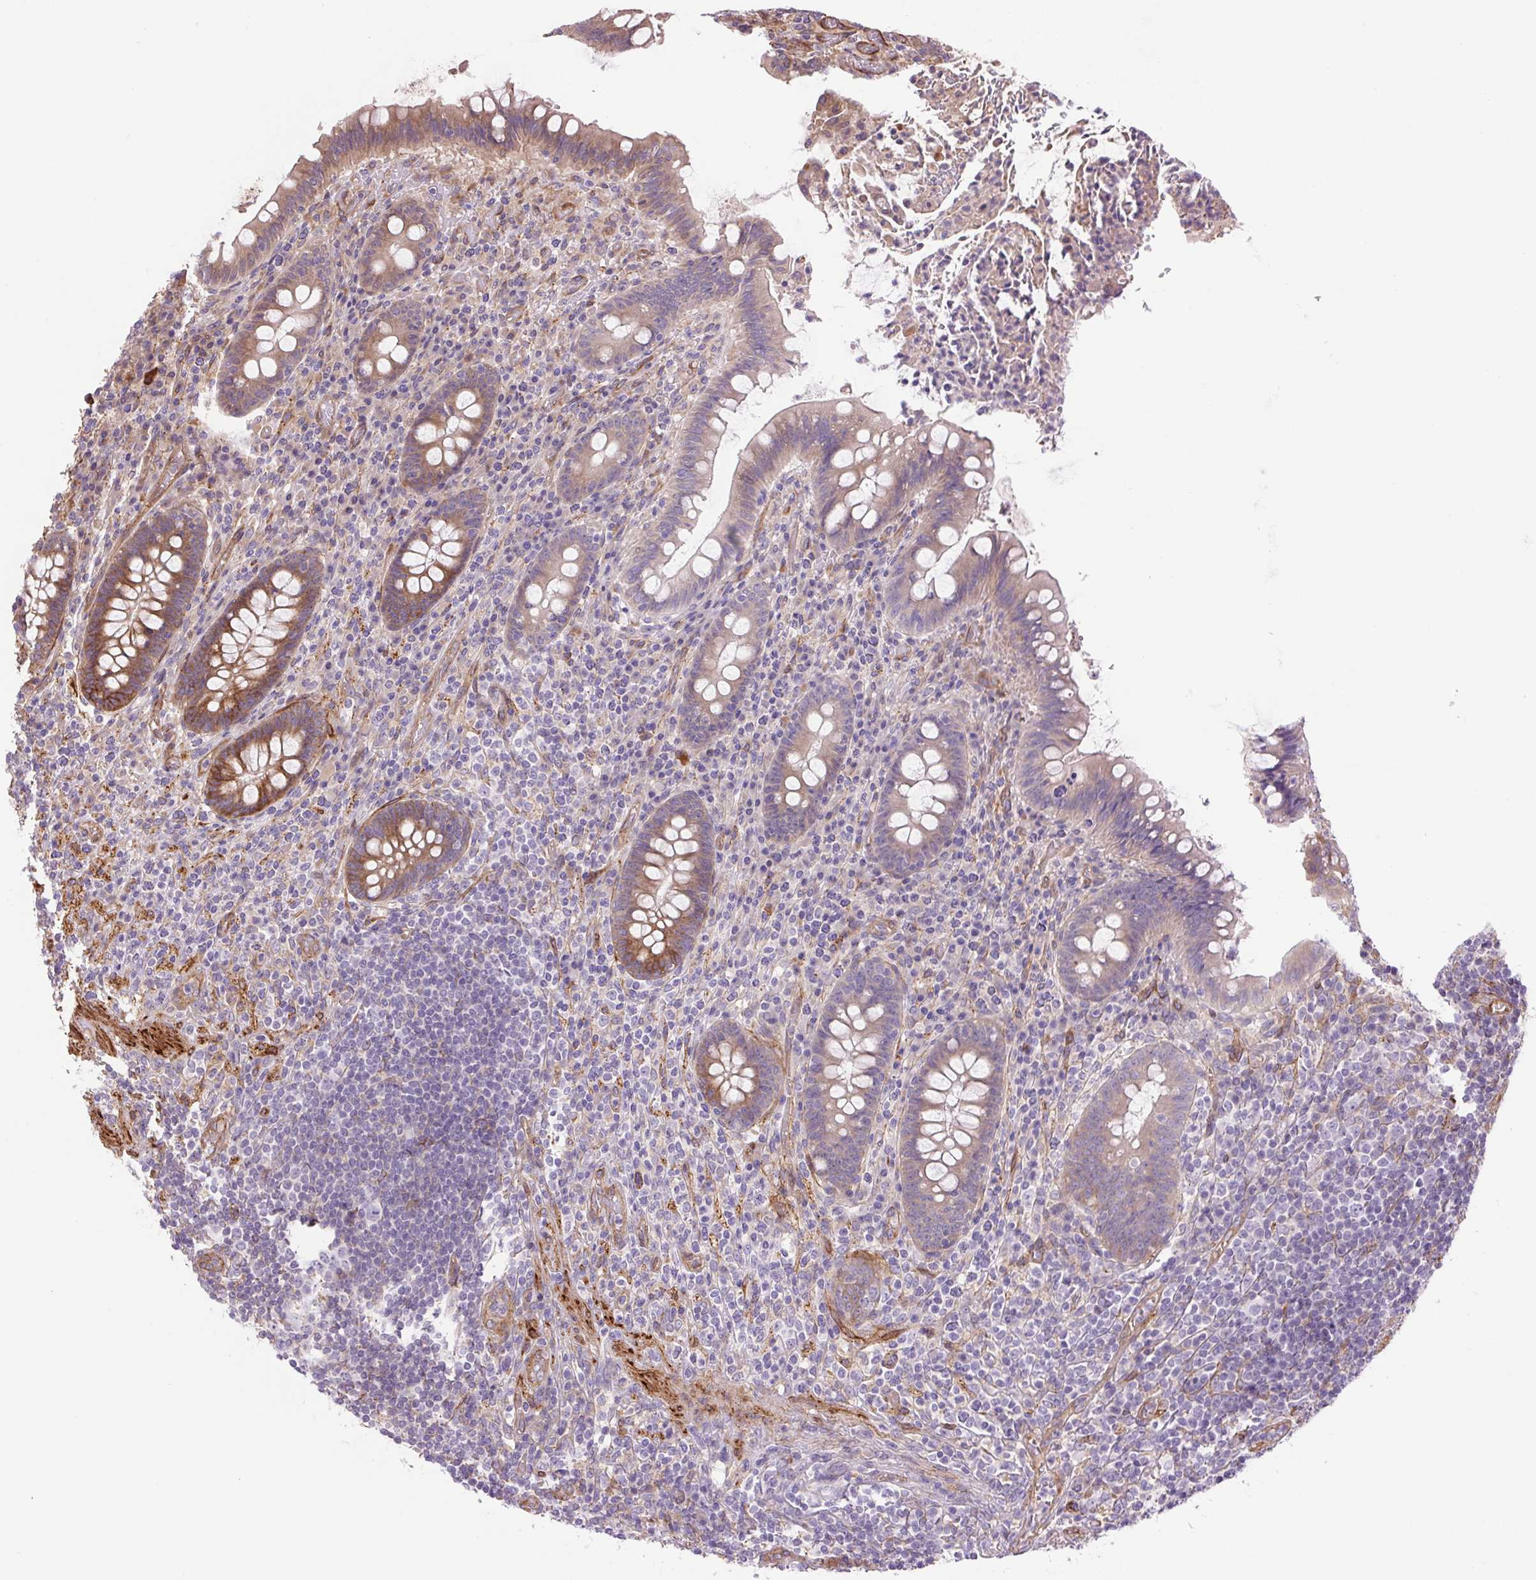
{"staining": {"intensity": "moderate", "quantity": "25%-75%", "location": "cytoplasmic/membranous"}, "tissue": "appendix", "cell_type": "Glandular cells", "image_type": "normal", "snomed": [{"axis": "morphology", "description": "Normal tissue, NOS"}, {"axis": "topography", "description": "Appendix"}], "caption": "Moderate cytoplasmic/membranous expression is appreciated in approximately 25%-75% of glandular cells in normal appendix. (Brightfield microscopy of DAB IHC at high magnification).", "gene": "SEPTIN10", "patient": {"sex": "female", "age": 43}}